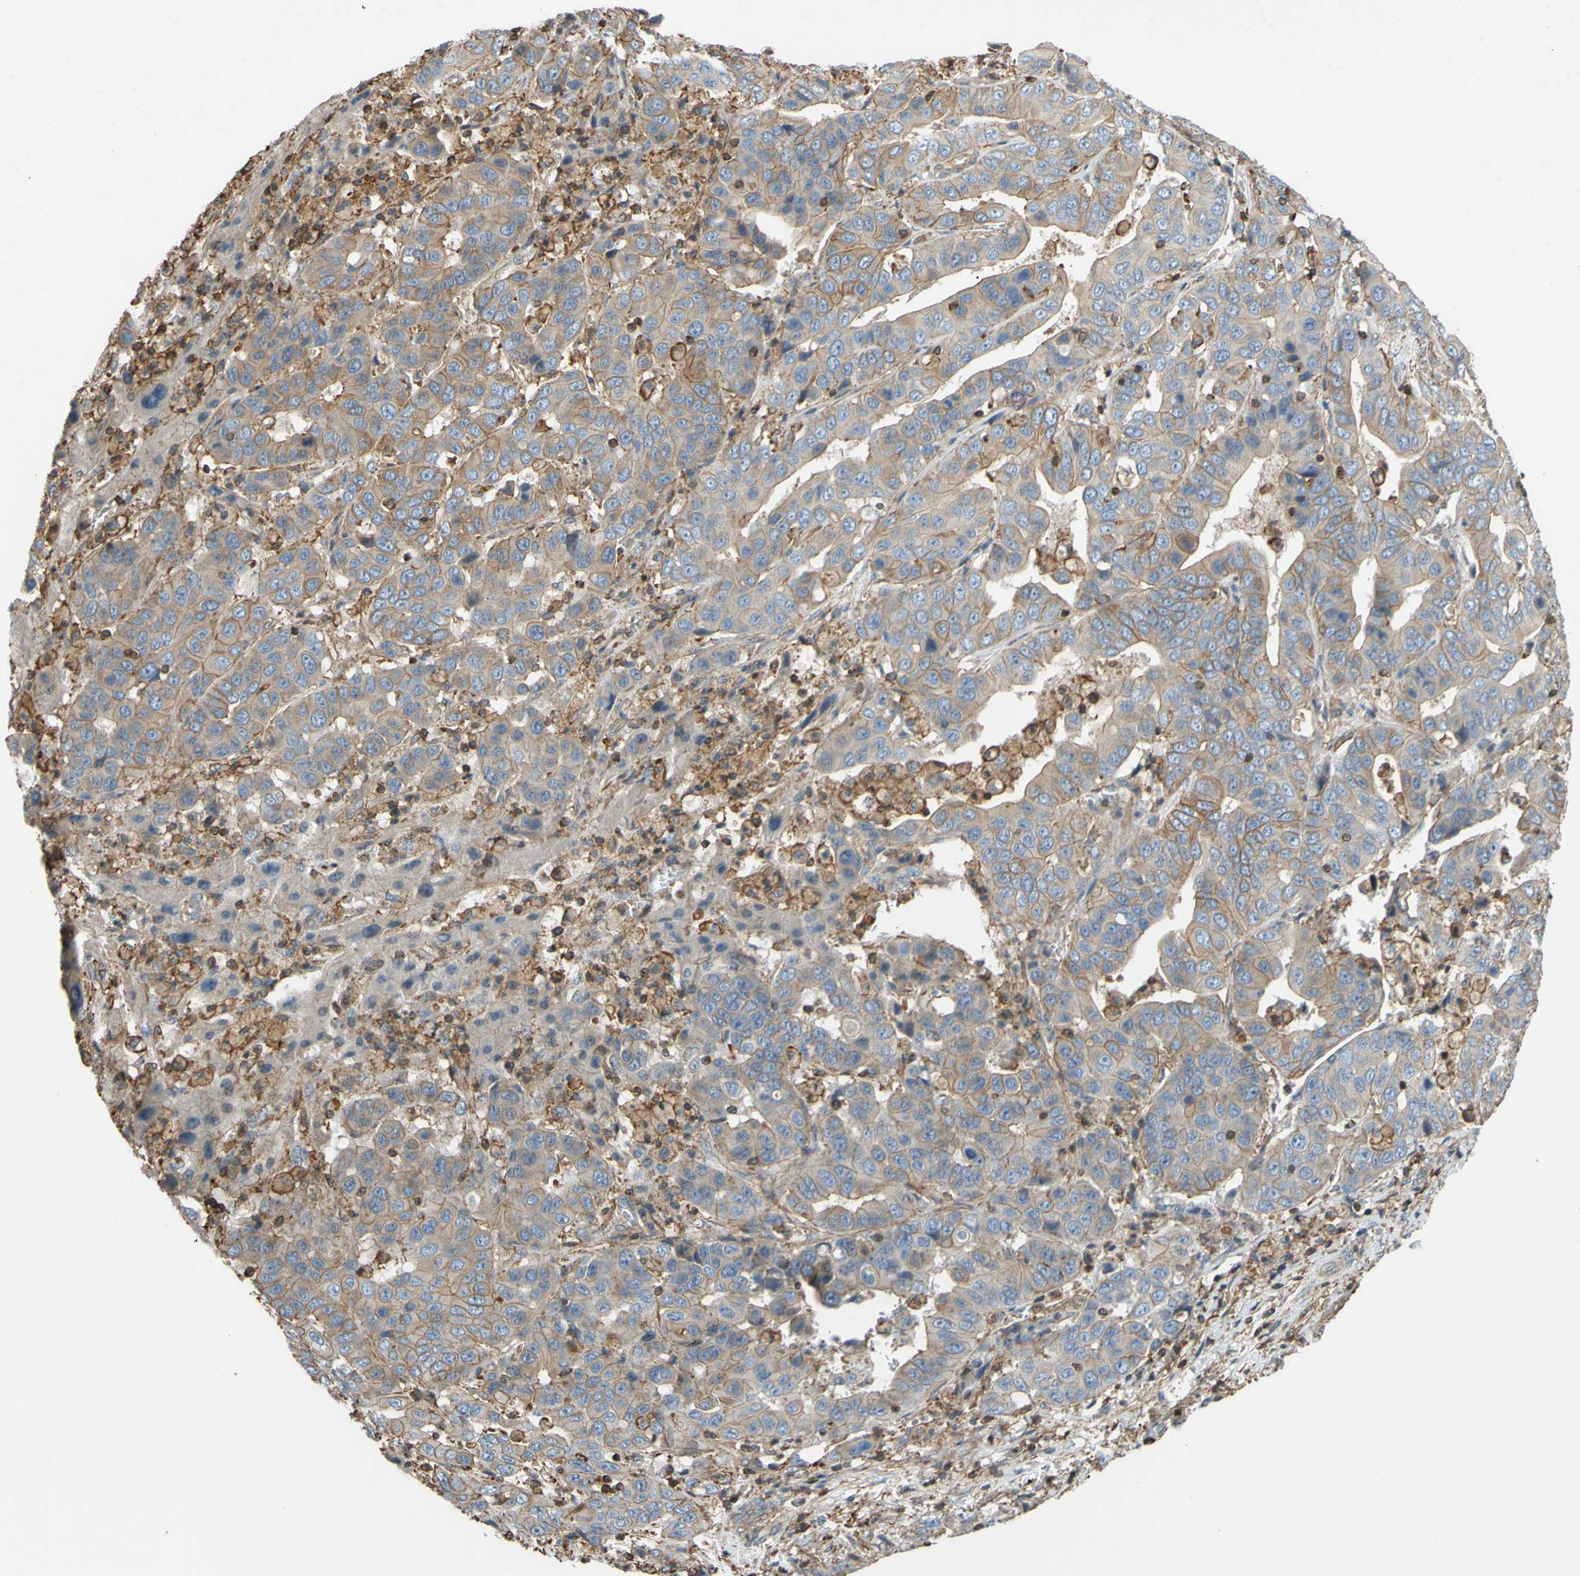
{"staining": {"intensity": "moderate", "quantity": "25%-75%", "location": "cytoplasmic/membranous"}, "tissue": "liver cancer", "cell_type": "Tumor cells", "image_type": "cancer", "snomed": [{"axis": "morphology", "description": "Cholangiocarcinoma"}, {"axis": "topography", "description": "Liver"}], "caption": "Tumor cells demonstrate medium levels of moderate cytoplasmic/membranous staining in approximately 25%-75% of cells in human liver cancer (cholangiocarcinoma).", "gene": "ADD3", "patient": {"sex": "female", "age": 52}}